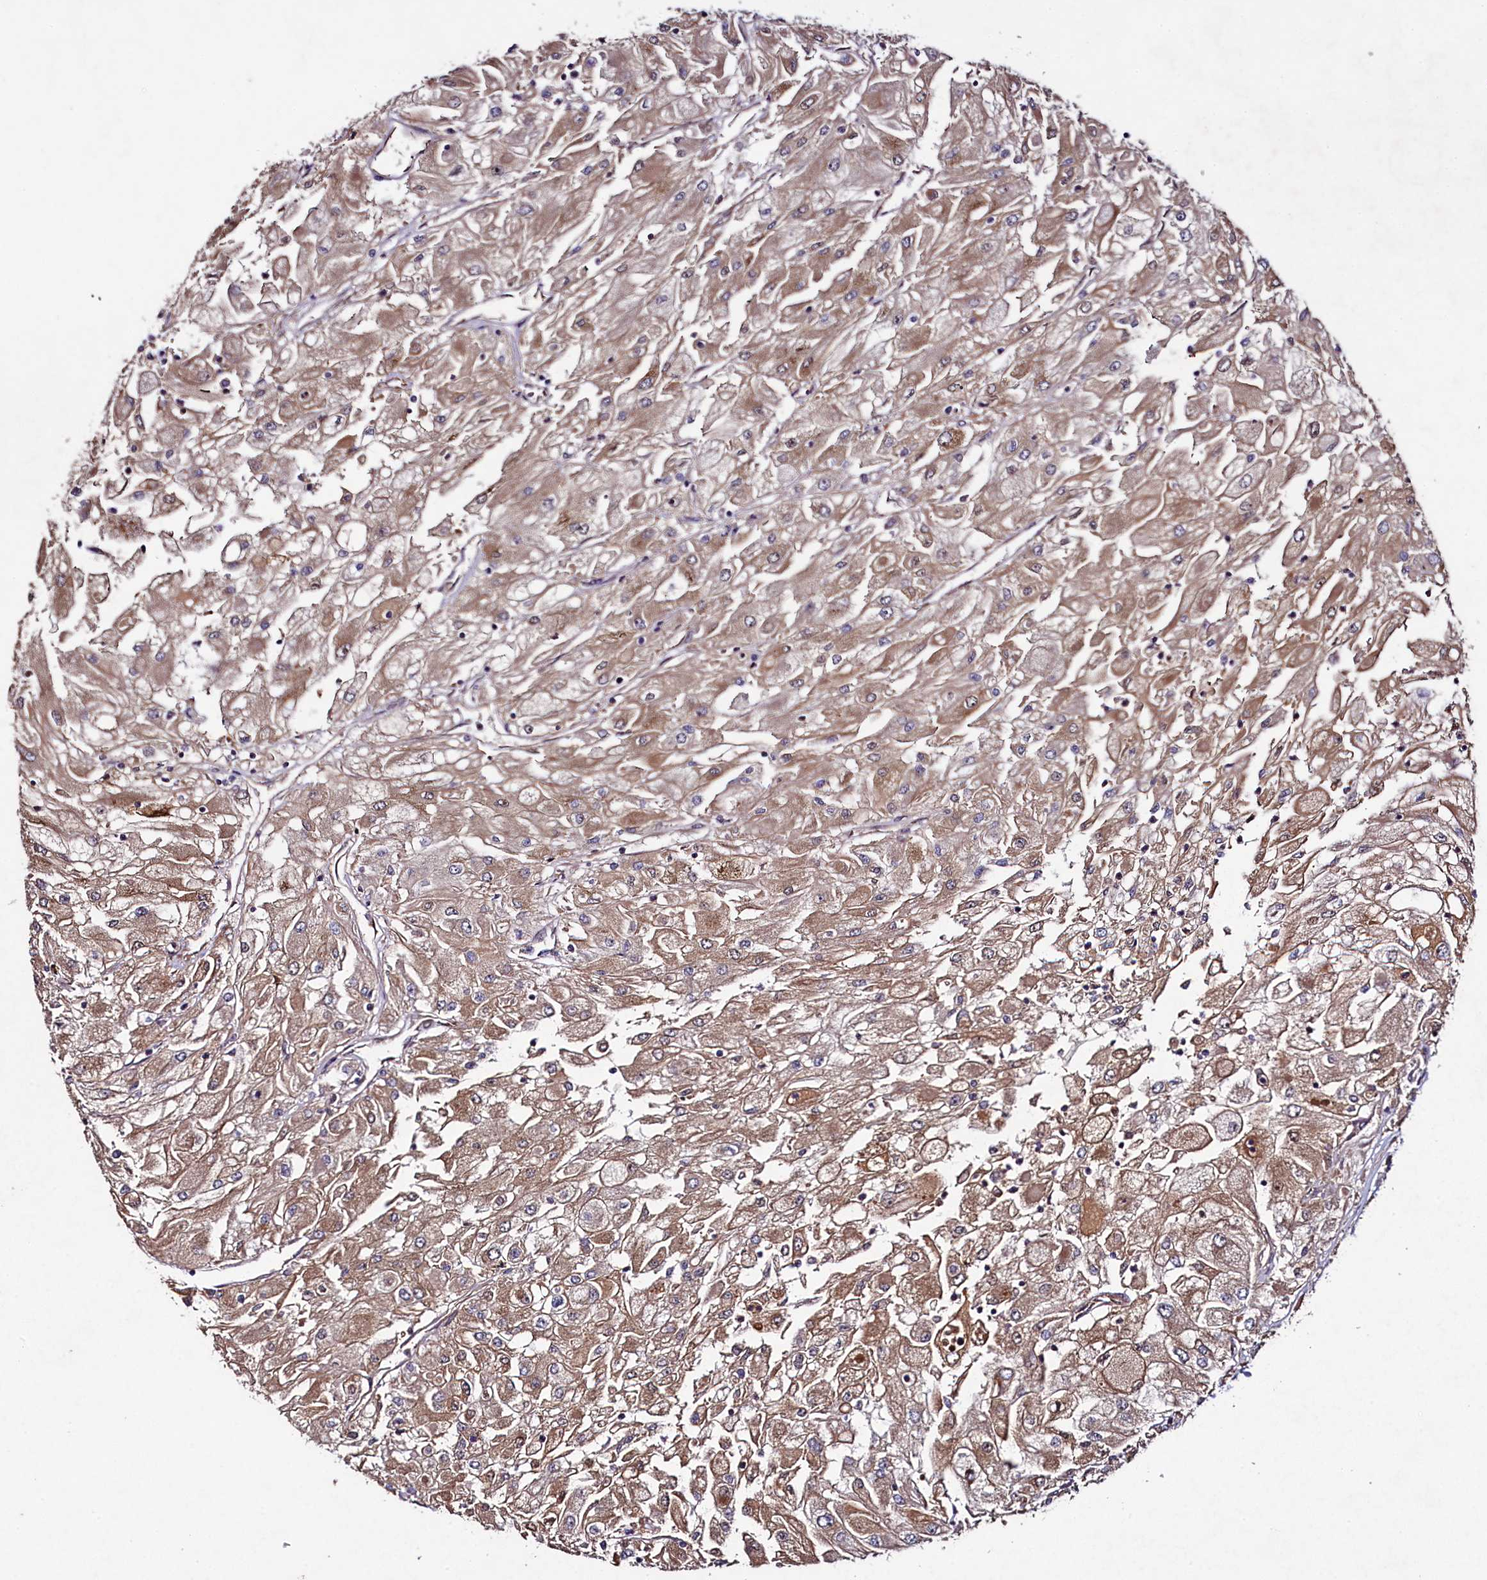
{"staining": {"intensity": "moderate", "quantity": ">75%", "location": "cytoplasmic/membranous"}, "tissue": "renal cancer", "cell_type": "Tumor cells", "image_type": "cancer", "snomed": [{"axis": "morphology", "description": "Adenocarcinoma, NOS"}, {"axis": "topography", "description": "Kidney"}], "caption": "Immunohistochemistry (IHC) micrograph of neoplastic tissue: human adenocarcinoma (renal) stained using immunohistochemistry reveals medium levels of moderate protein expression localized specifically in the cytoplasmic/membranous of tumor cells, appearing as a cytoplasmic/membranous brown color.", "gene": "CCDC102A", "patient": {"sex": "male", "age": 80}}